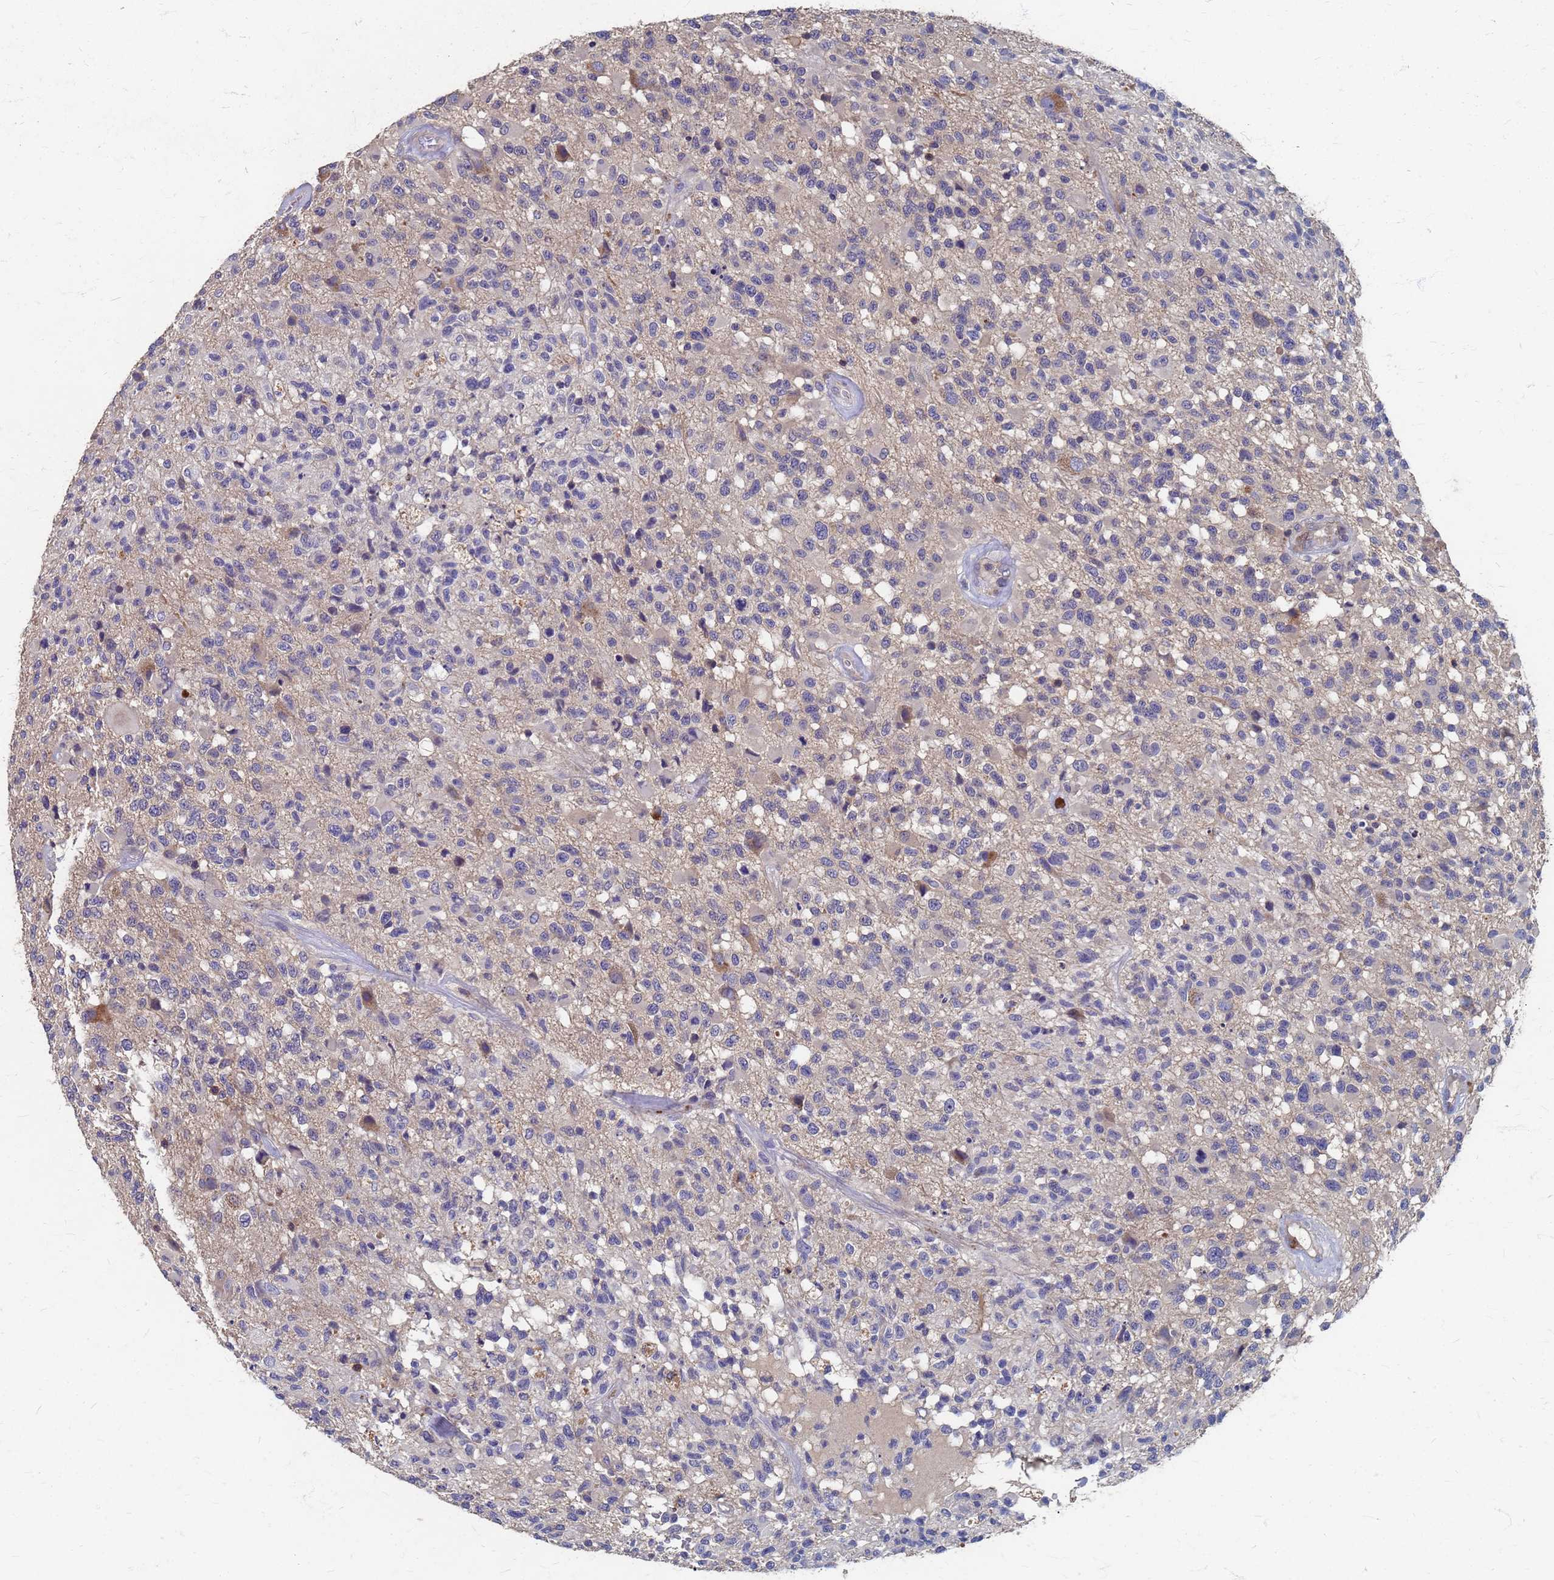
{"staining": {"intensity": "negative", "quantity": "none", "location": "none"}, "tissue": "glioma", "cell_type": "Tumor cells", "image_type": "cancer", "snomed": [{"axis": "morphology", "description": "Glioma, malignant, High grade"}, {"axis": "morphology", "description": "Glioblastoma, NOS"}, {"axis": "topography", "description": "Brain"}], "caption": "Immunohistochemistry image of neoplastic tissue: human malignant glioma (high-grade) stained with DAB (3,3'-diaminobenzidine) displays no significant protein staining in tumor cells. The staining was performed using DAB to visualize the protein expression in brown, while the nuclei were stained in blue with hematoxylin (Magnification: 20x).", "gene": "KRCC1", "patient": {"sex": "male", "age": 60}}